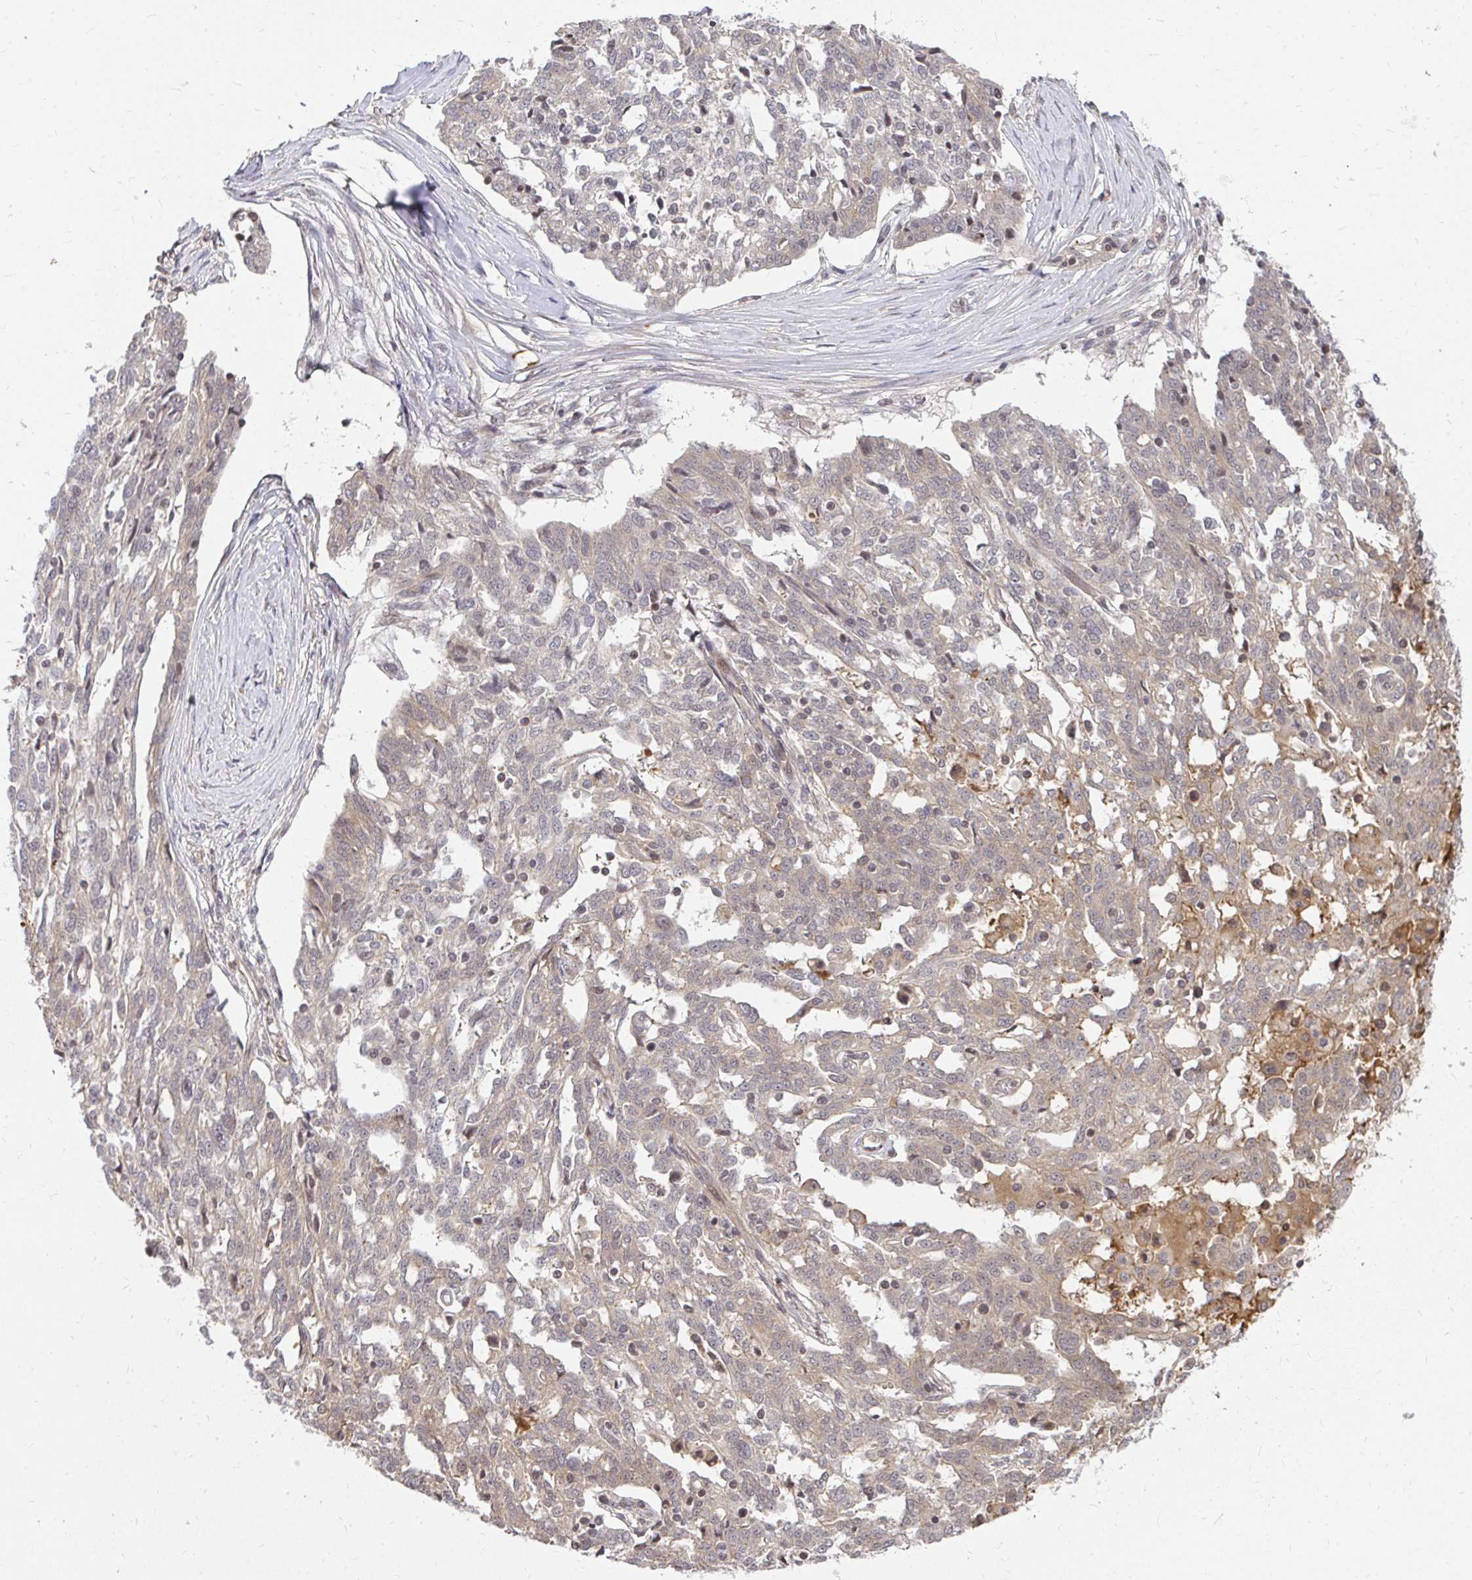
{"staining": {"intensity": "negative", "quantity": "none", "location": "none"}, "tissue": "ovarian cancer", "cell_type": "Tumor cells", "image_type": "cancer", "snomed": [{"axis": "morphology", "description": "Cystadenocarcinoma, serous, NOS"}, {"axis": "topography", "description": "Ovary"}], "caption": "The photomicrograph demonstrates no significant expression in tumor cells of serous cystadenocarcinoma (ovarian). (Brightfield microscopy of DAB (3,3'-diaminobenzidine) immunohistochemistry at high magnification).", "gene": "ANK3", "patient": {"sex": "female", "age": 67}}